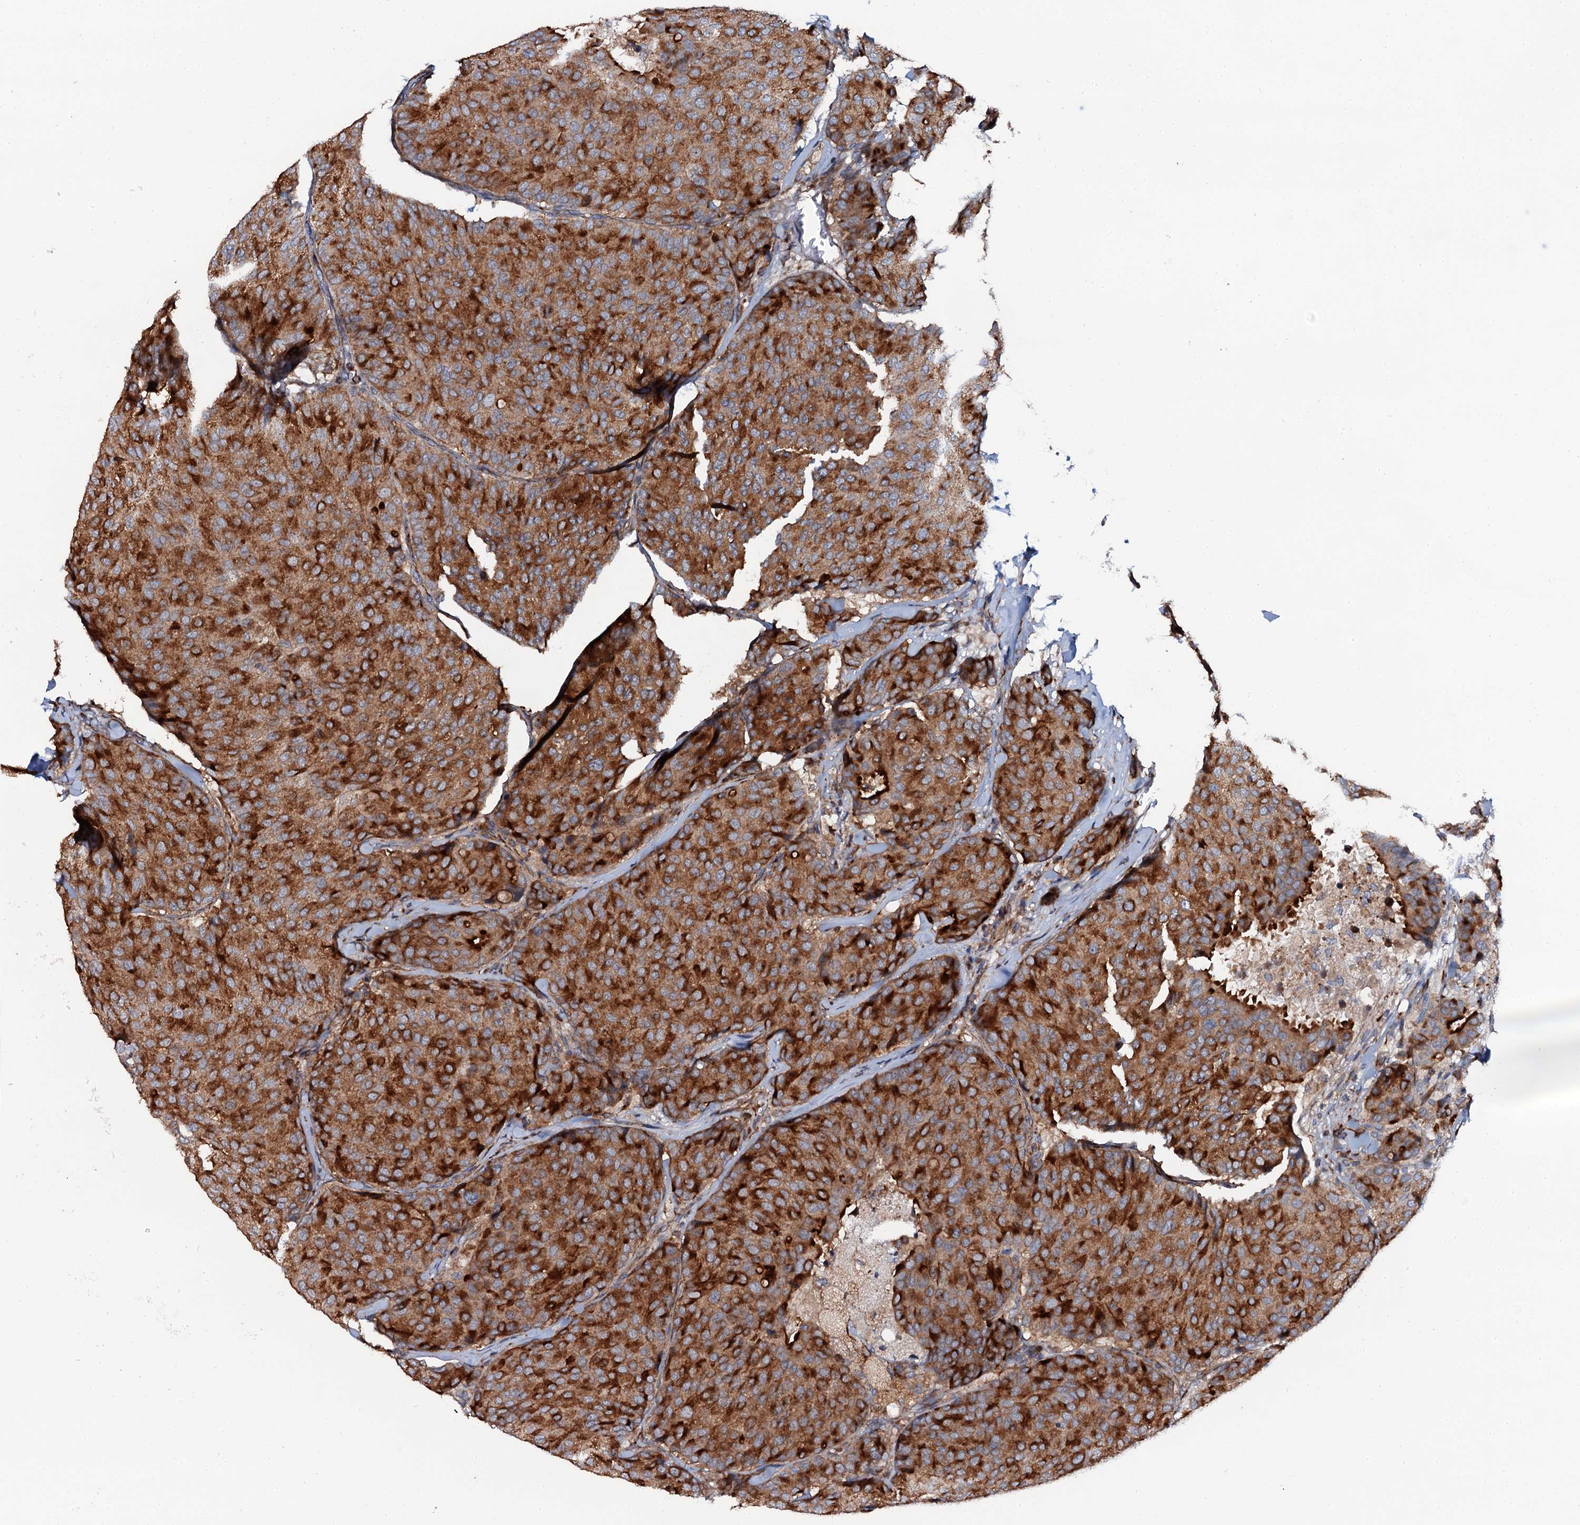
{"staining": {"intensity": "strong", "quantity": ">75%", "location": "cytoplasmic/membranous"}, "tissue": "breast cancer", "cell_type": "Tumor cells", "image_type": "cancer", "snomed": [{"axis": "morphology", "description": "Duct carcinoma"}, {"axis": "topography", "description": "Breast"}], "caption": "The micrograph reveals staining of breast infiltrating ductal carcinoma, revealing strong cytoplasmic/membranous protein staining (brown color) within tumor cells.", "gene": "VAMP8", "patient": {"sex": "female", "age": 75}}